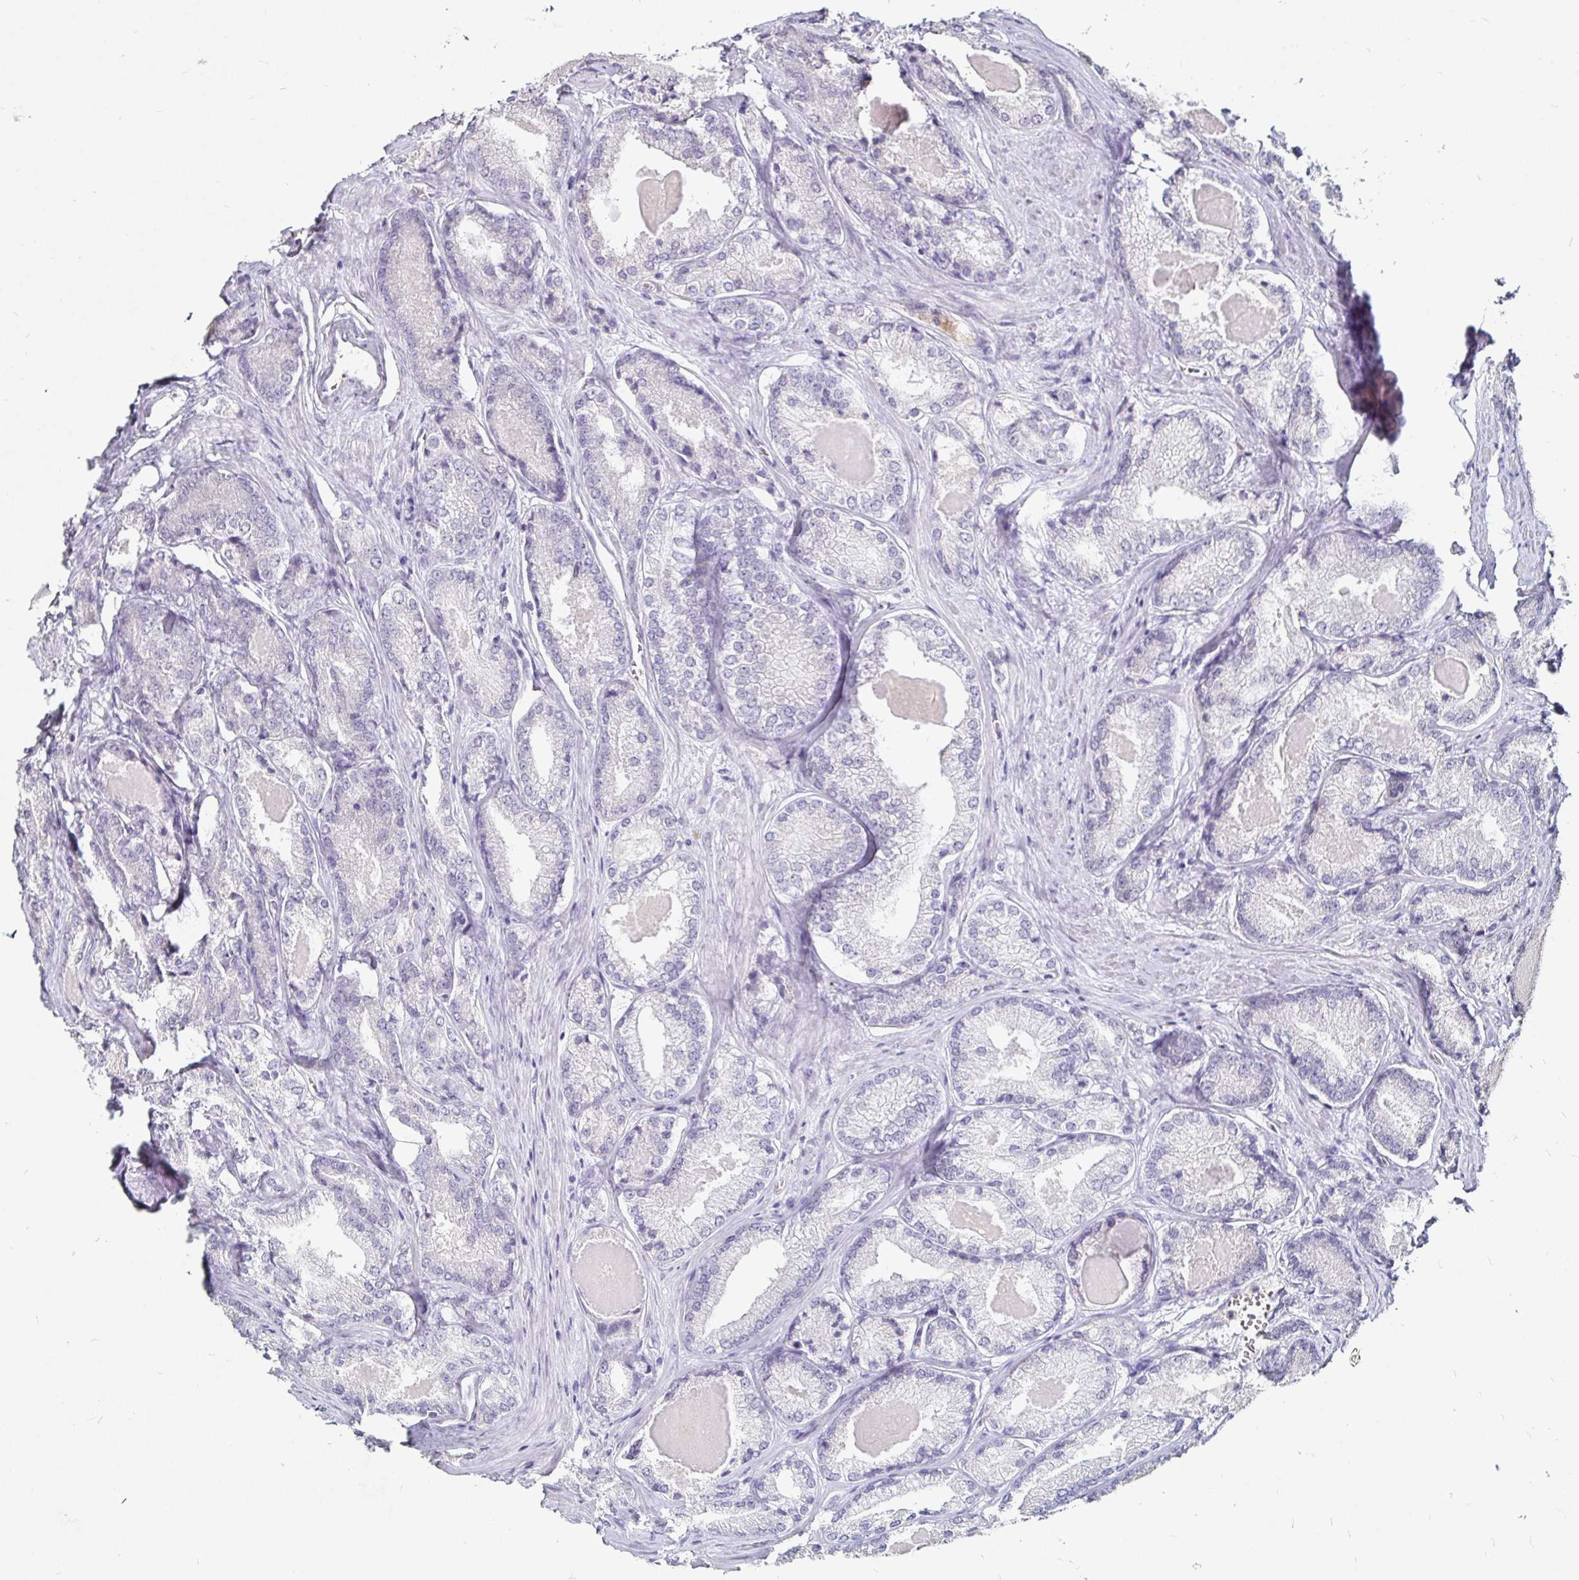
{"staining": {"intensity": "negative", "quantity": "none", "location": "none"}, "tissue": "prostate cancer", "cell_type": "Tumor cells", "image_type": "cancer", "snomed": [{"axis": "morphology", "description": "Adenocarcinoma, NOS"}, {"axis": "morphology", "description": "Adenocarcinoma, Low grade"}, {"axis": "topography", "description": "Prostate"}], "caption": "There is no significant positivity in tumor cells of prostate cancer. (Stains: DAB (3,3'-diaminobenzidine) immunohistochemistry (IHC) with hematoxylin counter stain, Microscopy: brightfield microscopy at high magnification).", "gene": "FAIM2", "patient": {"sex": "male", "age": 68}}